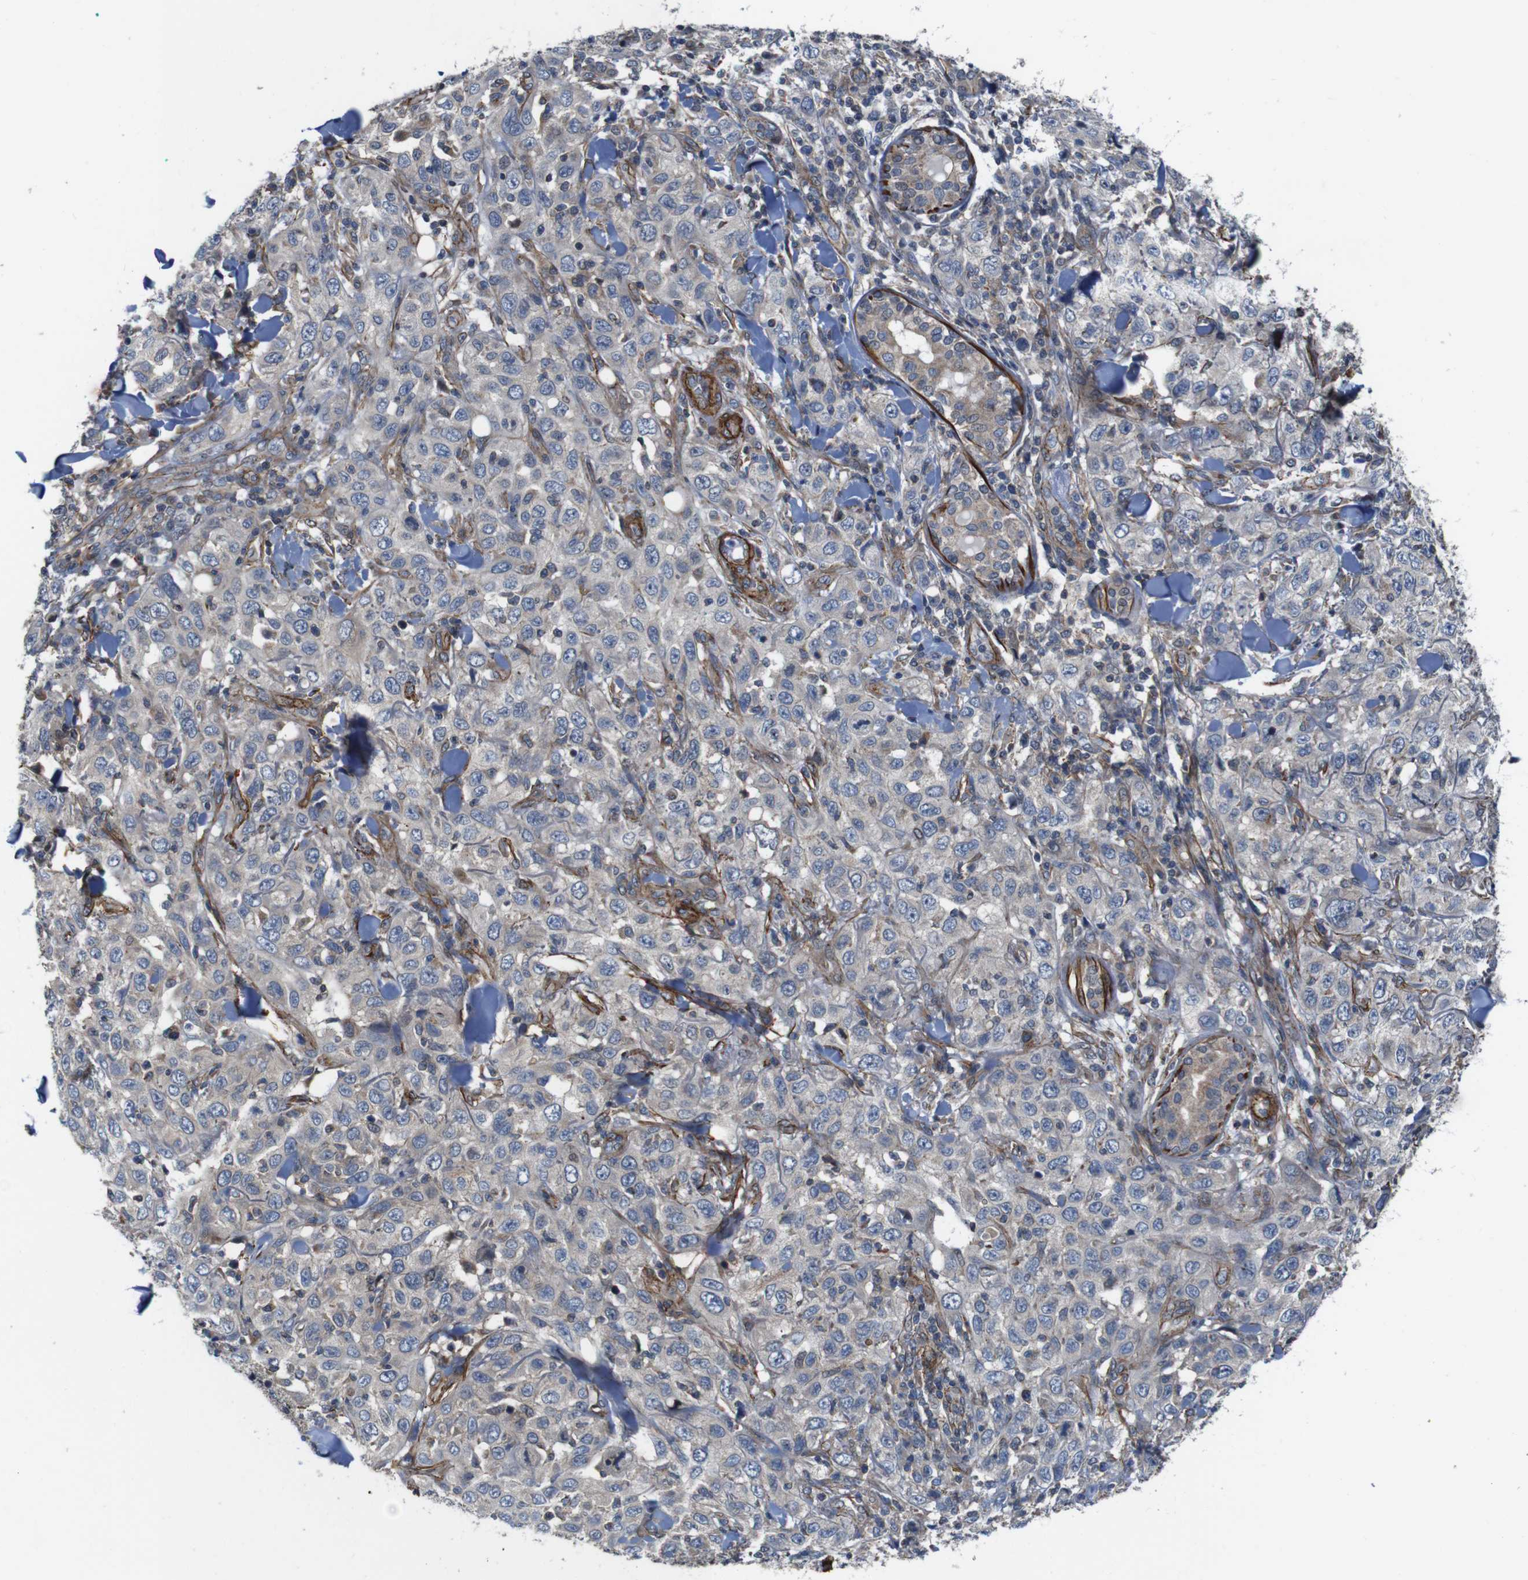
{"staining": {"intensity": "negative", "quantity": "none", "location": "none"}, "tissue": "skin cancer", "cell_type": "Tumor cells", "image_type": "cancer", "snomed": [{"axis": "morphology", "description": "Squamous cell carcinoma, NOS"}, {"axis": "topography", "description": "Skin"}], "caption": "This is a histopathology image of immunohistochemistry (IHC) staining of skin squamous cell carcinoma, which shows no expression in tumor cells. The staining is performed using DAB brown chromogen with nuclei counter-stained in using hematoxylin.", "gene": "GGT7", "patient": {"sex": "female", "age": 88}}